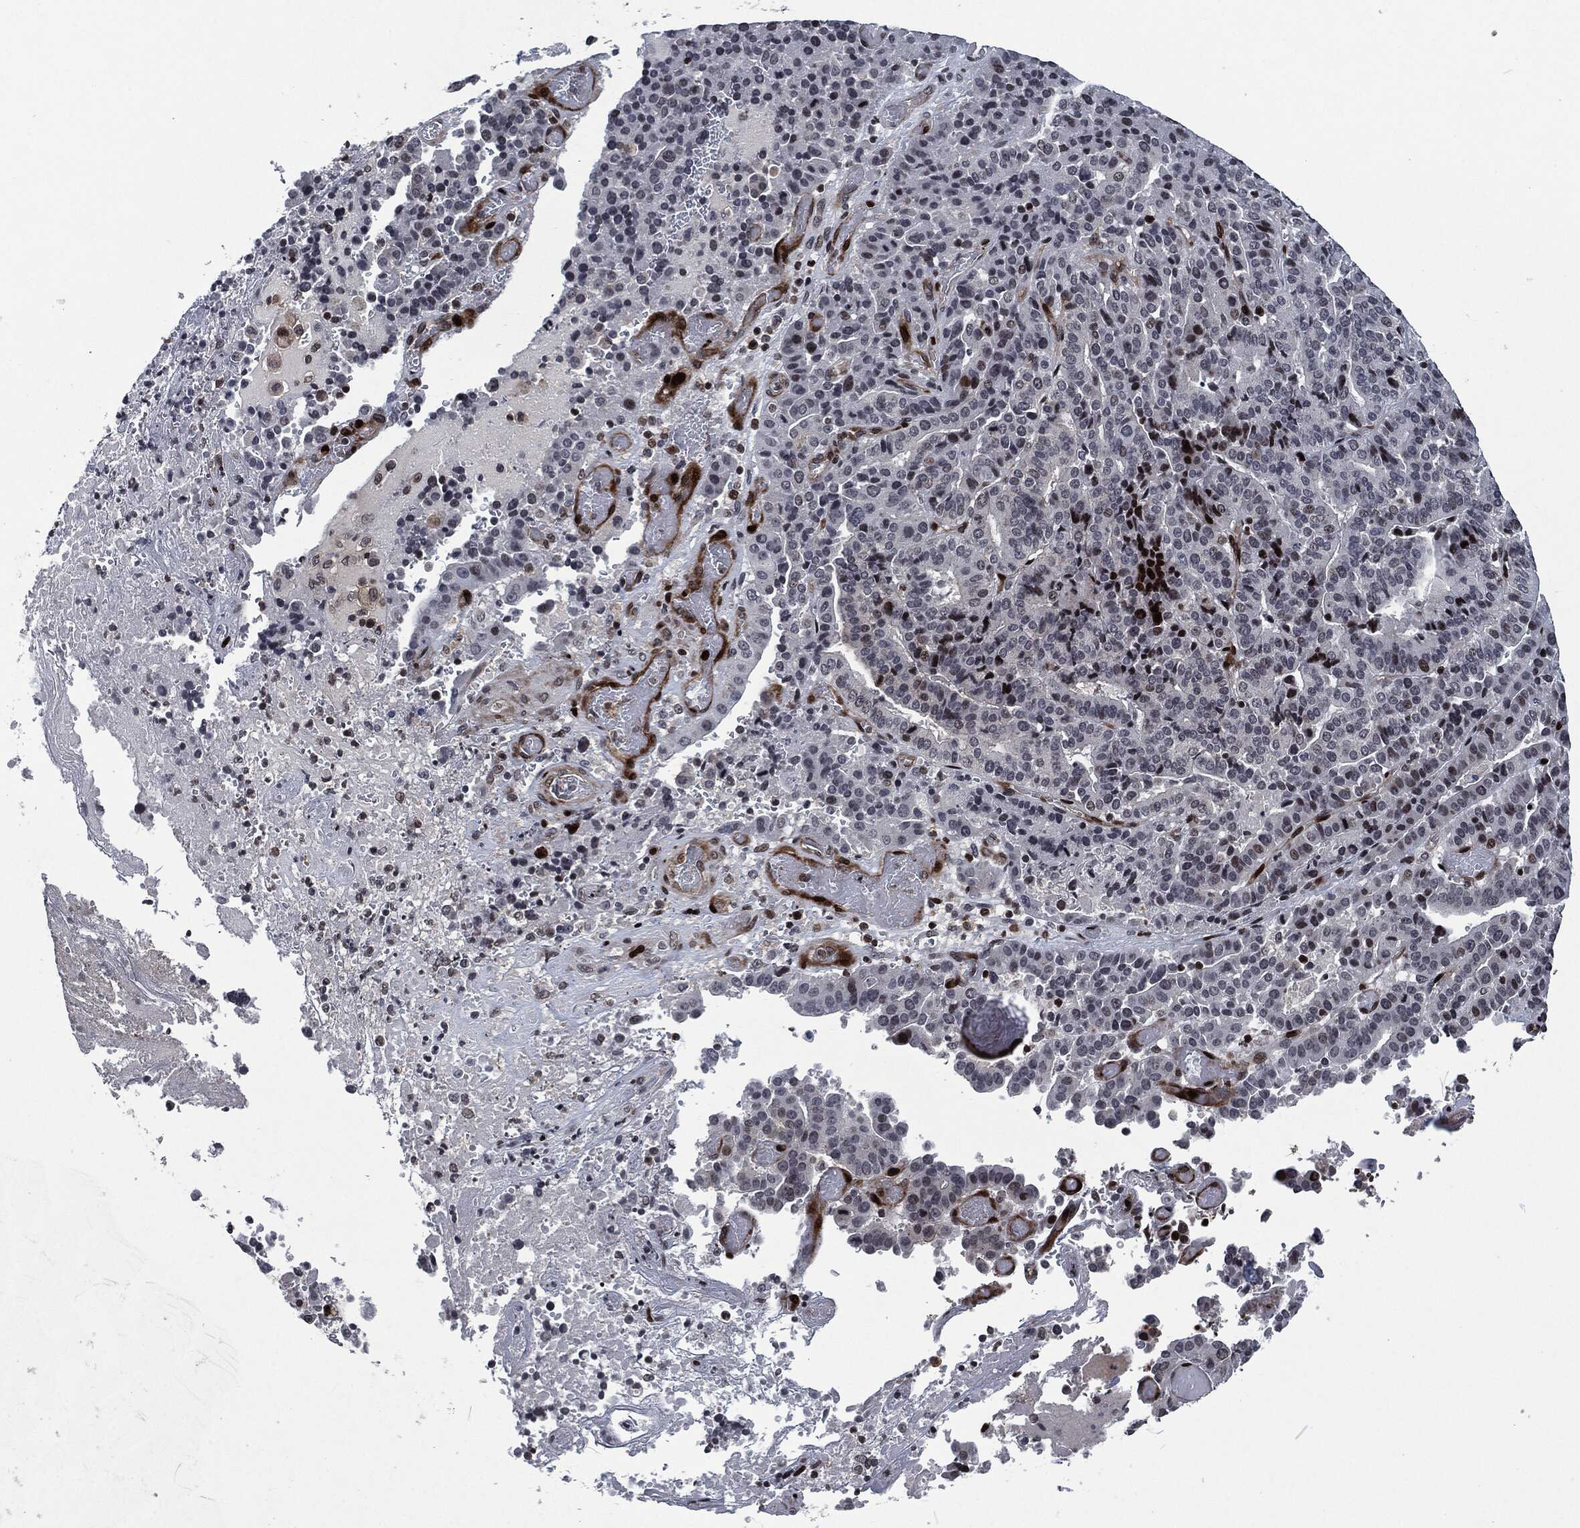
{"staining": {"intensity": "moderate", "quantity": "<25%", "location": "nuclear"}, "tissue": "stomach cancer", "cell_type": "Tumor cells", "image_type": "cancer", "snomed": [{"axis": "morphology", "description": "Adenocarcinoma, NOS"}, {"axis": "topography", "description": "Stomach"}], "caption": "Protein staining by immunohistochemistry exhibits moderate nuclear positivity in approximately <25% of tumor cells in stomach adenocarcinoma.", "gene": "EGFR", "patient": {"sex": "male", "age": 48}}